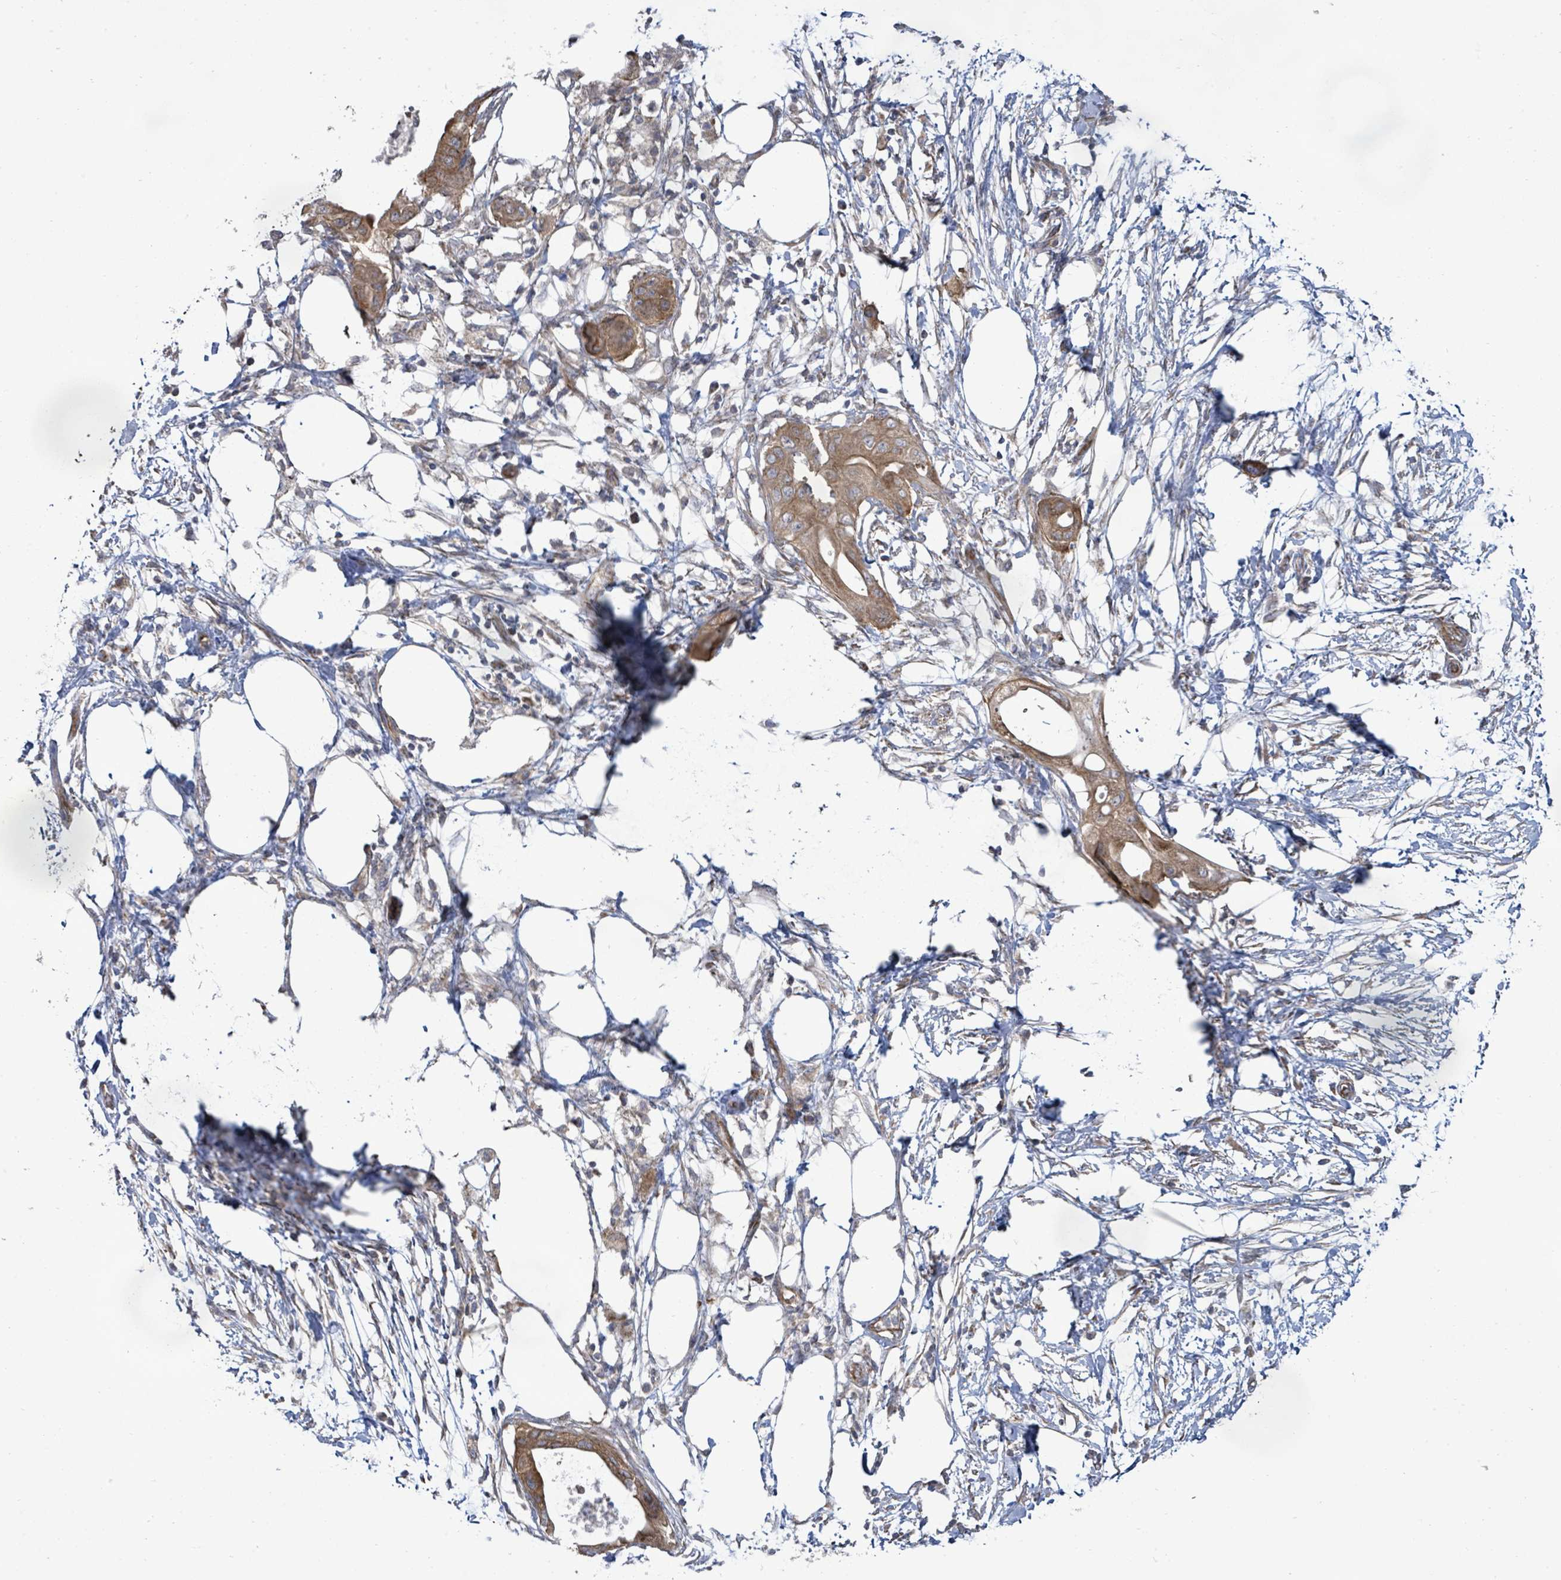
{"staining": {"intensity": "moderate", "quantity": ">75%", "location": "cytoplasmic/membranous"}, "tissue": "pancreatic cancer", "cell_type": "Tumor cells", "image_type": "cancer", "snomed": [{"axis": "morphology", "description": "Adenocarcinoma, NOS"}, {"axis": "topography", "description": "Pancreas"}], "caption": "Immunohistochemistry (IHC) micrograph of neoplastic tissue: adenocarcinoma (pancreatic) stained using IHC demonstrates medium levels of moderate protein expression localized specifically in the cytoplasmic/membranous of tumor cells, appearing as a cytoplasmic/membranous brown color.", "gene": "KBTBD11", "patient": {"sex": "male", "age": 68}}